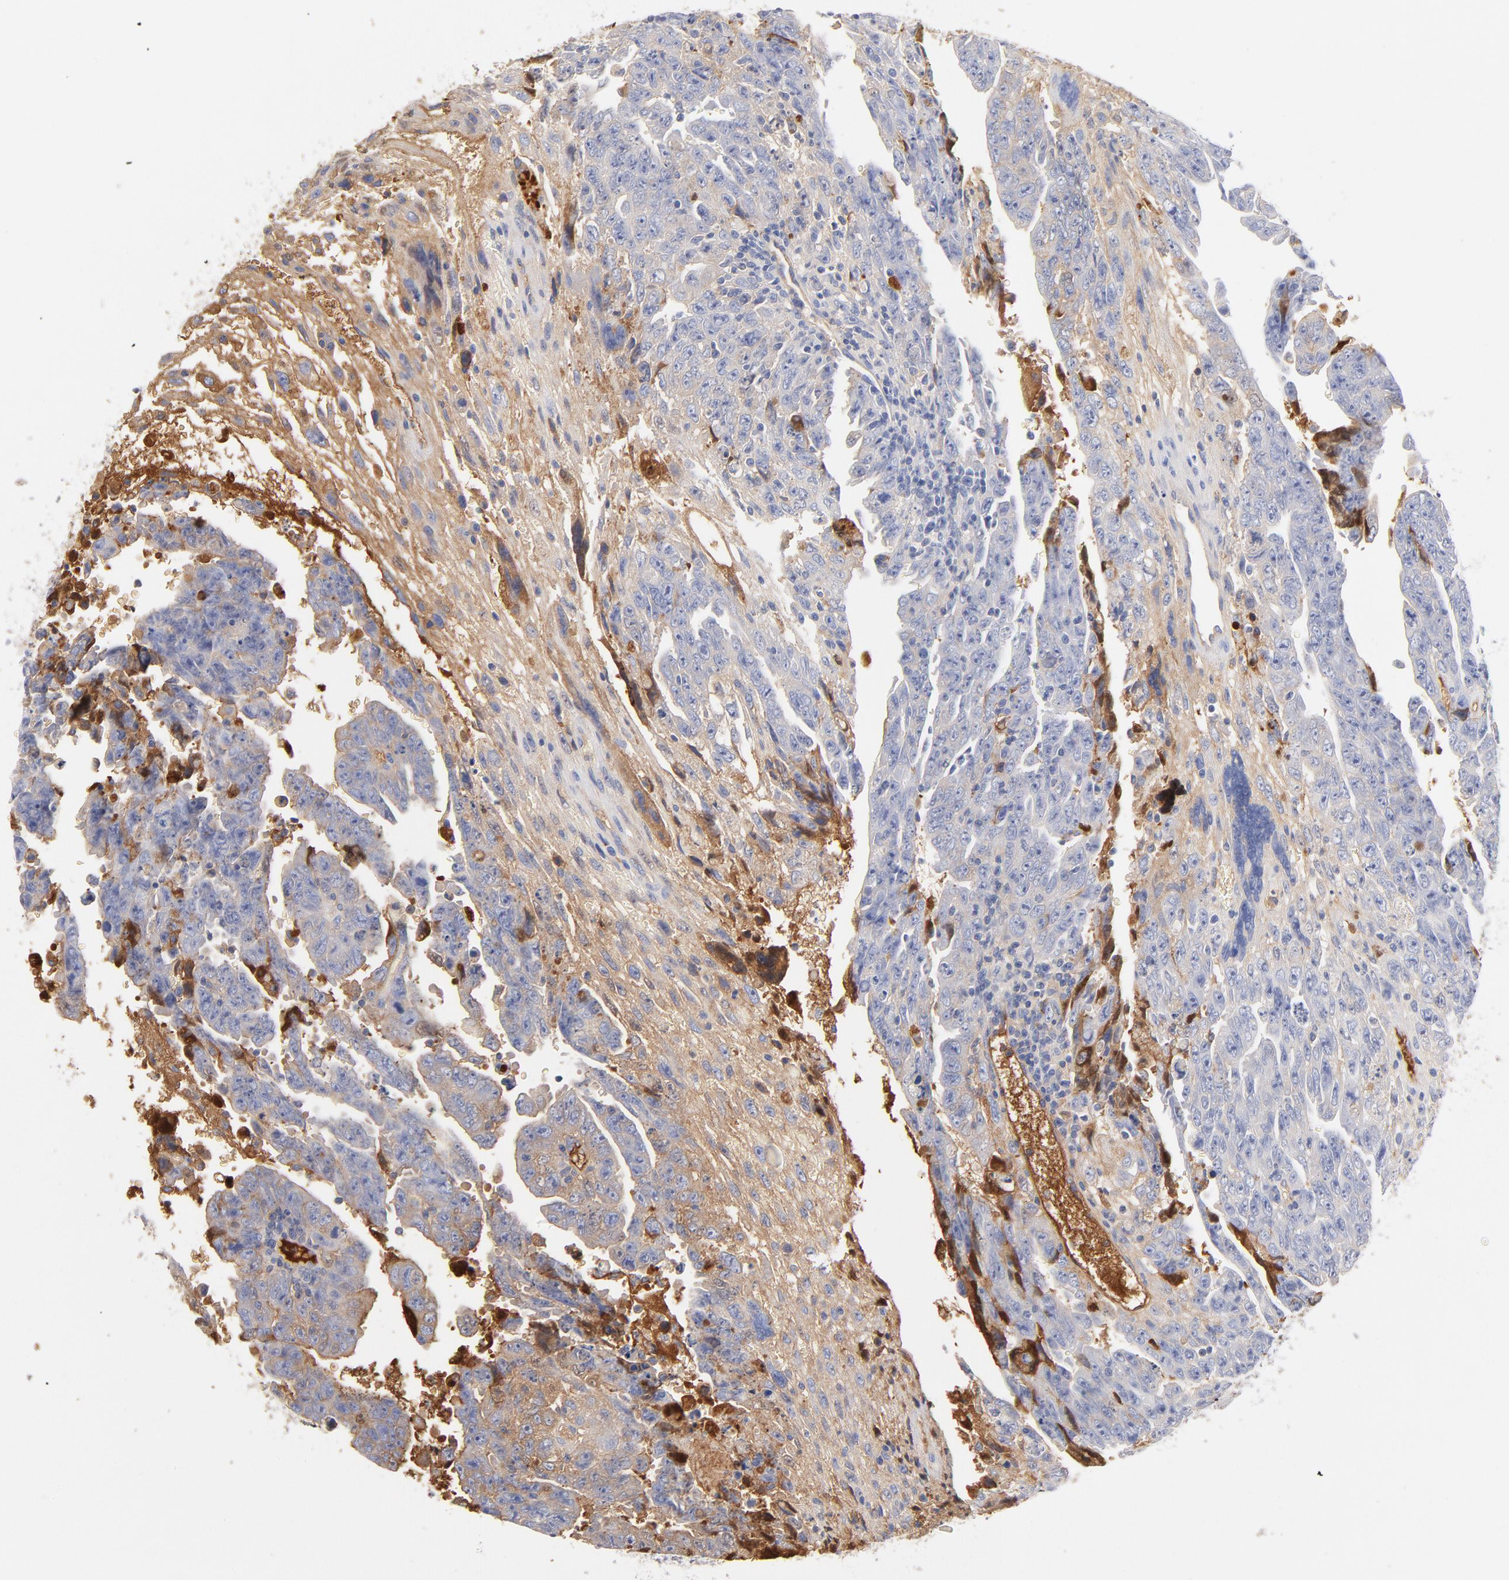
{"staining": {"intensity": "negative", "quantity": "none", "location": "none"}, "tissue": "testis cancer", "cell_type": "Tumor cells", "image_type": "cancer", "snomed": [{"axis": "morphology", "description": "Carcinoma, Embryonal, NOS"}, {"axis": "topography", "description": "Testis"}], "caption": "Immunohistochemistry (IHC) photomicrograph of neoplastic tissue: human testis cancer (embryonal carcinoma) stained with DAB exhibits no significant protein positivity in tumor cells.", "gene": "C3", "patient": {"sex": "male", "age": 28}}